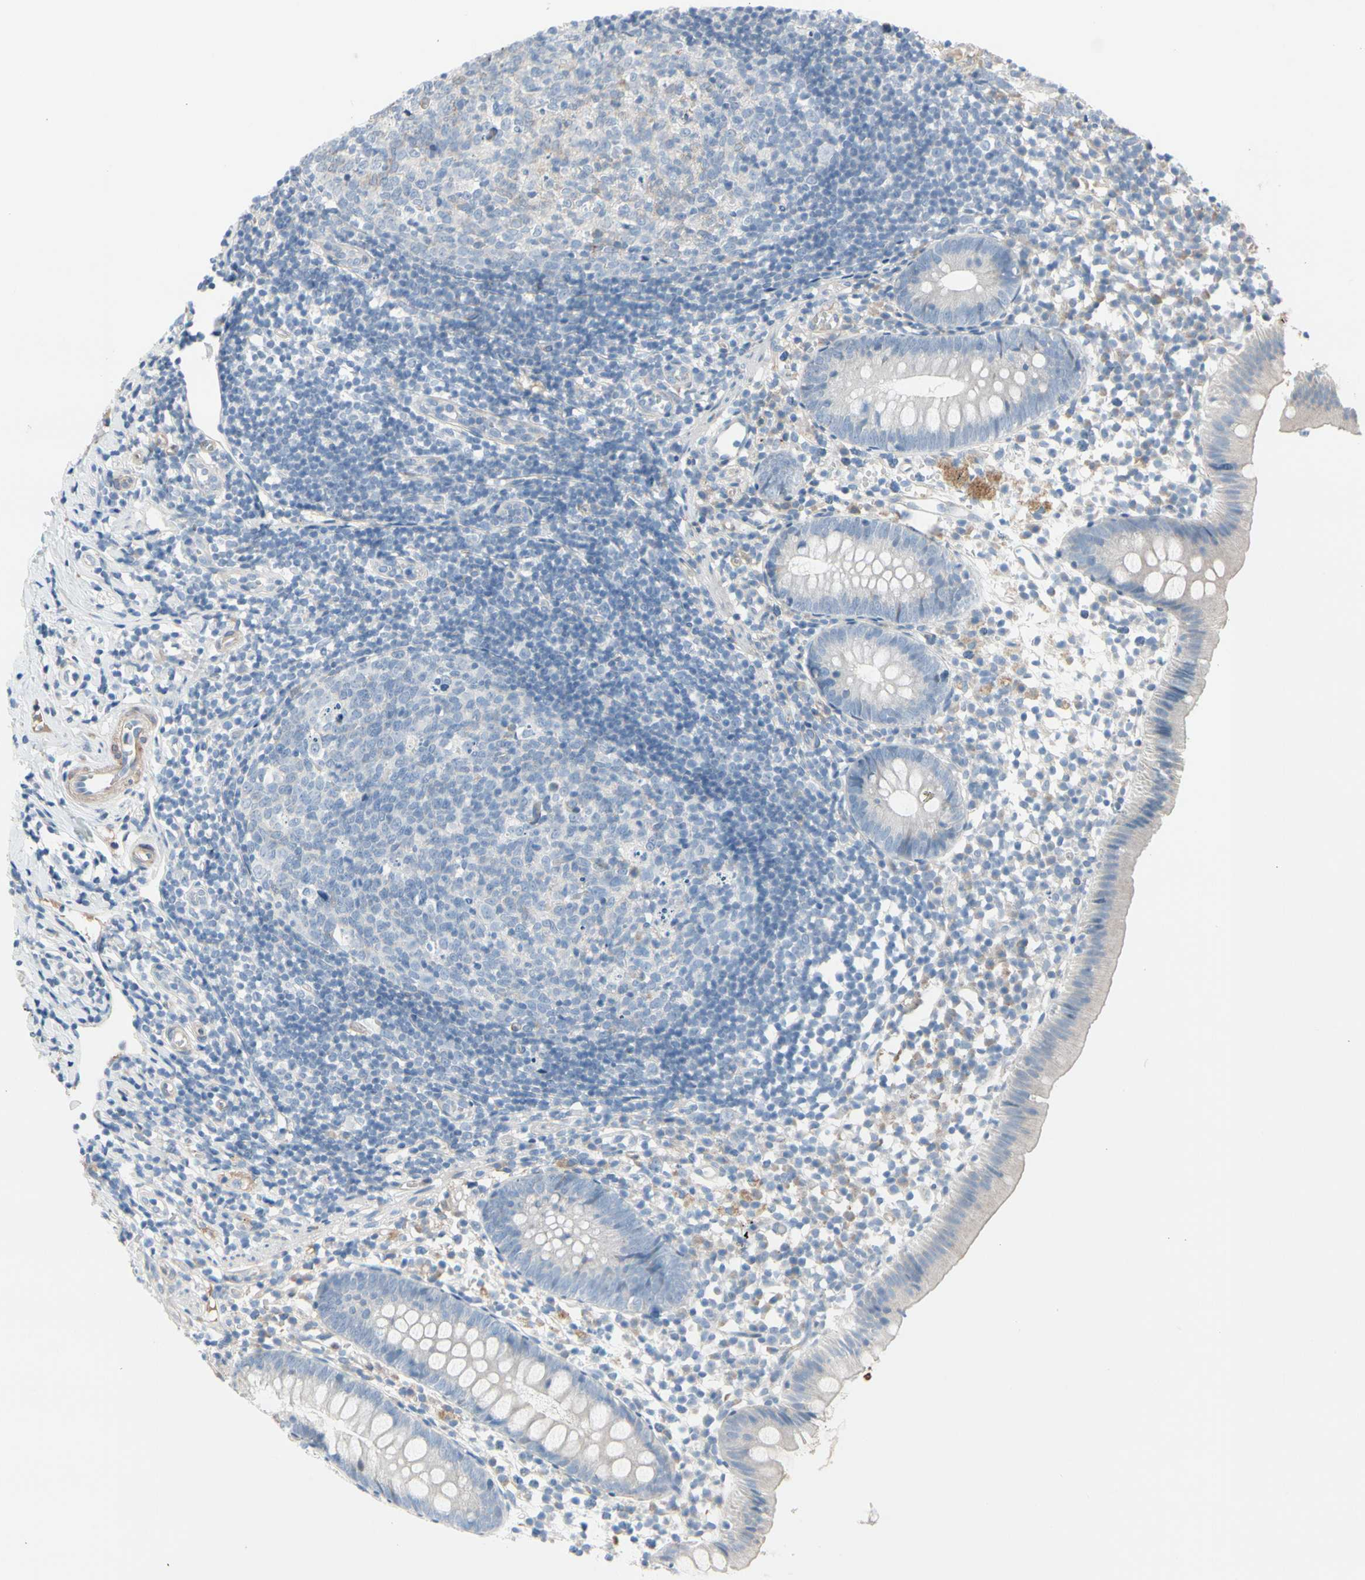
{"staining": {"intensity": "negative", "quantity": "none", "location": "none"}, "tissue": "appendix", "cell_type": "Glandular cells", "image_type": "normal", "snomed": [{"axis": "morphology", "description": "Normal tissue, NOS"}, {"axis": "topography", "description": "Appendix"}], "caption": "DAB (3,3'-diaminobenzidine) immunohistochemical staining of unremarkable appendix shows no significant positivity in glandular cells. (DAB (3,3'-diaminobenzidine) immunohistochemistry, high magnification).", "gene": "MAP2", "patient": {"sex": "female", "age": 20}}